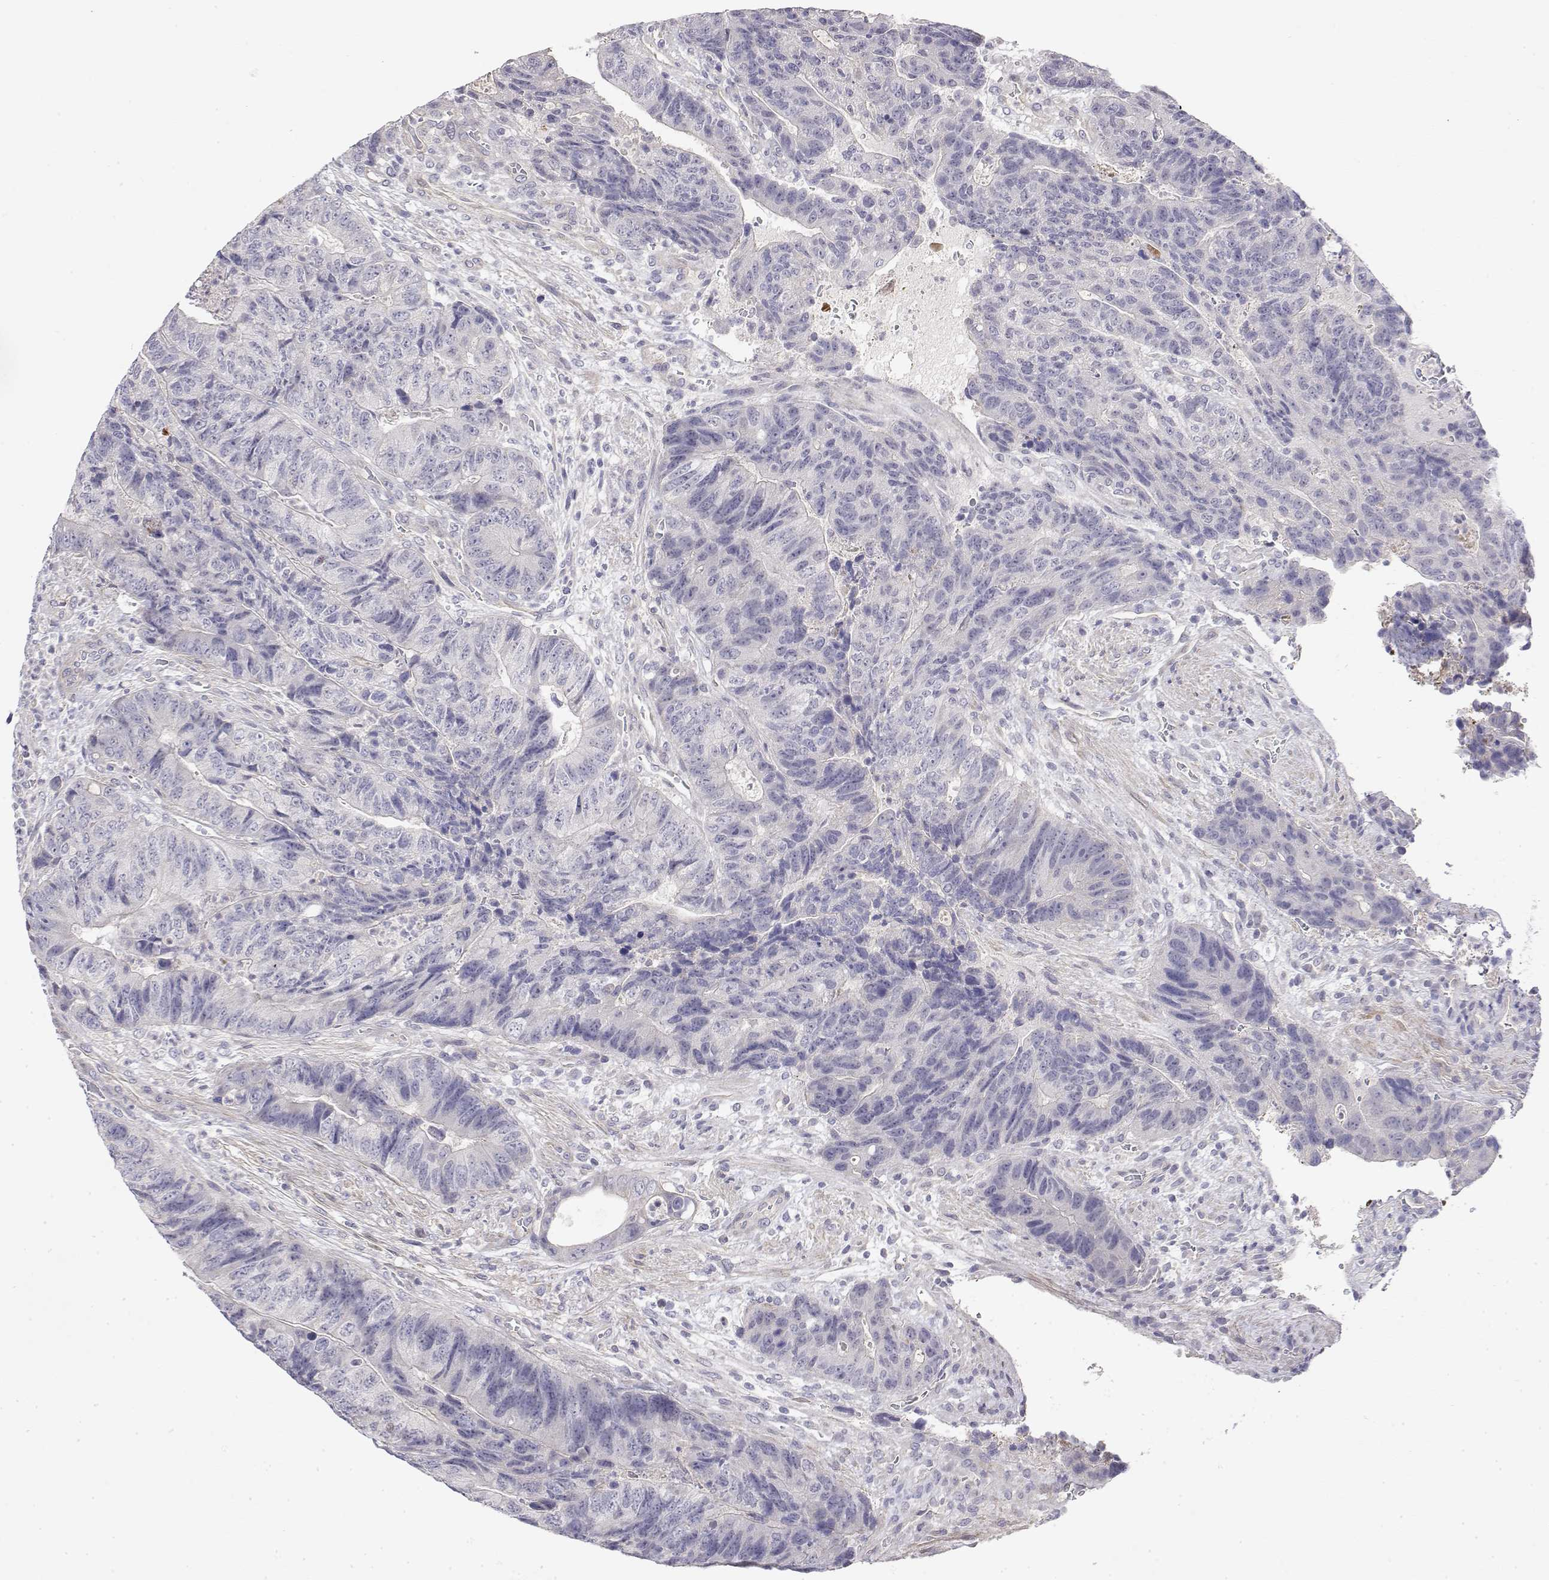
{"staining": {"intensity": "negative", "quantity": "none", "location": "none"}, "tissue": "colorectal cancer", "cell_type": "Tumor cells", "image_type": "cancer", "snomed": [{"axis": "morphology", "description": "Normal tissue, NOS"}, {"axis": "morphology", "description": "Adenocarcinoma, NOS"}, {"axis": "topography", "description": "Colon"}], "caption": "Tumor cells show no significant expression in adenocarcinoma (colorectal). (DAB immunohistochemistry, high magnification).", "gene": "GGACT", "patient": {"sex": "female", "age": 48}}